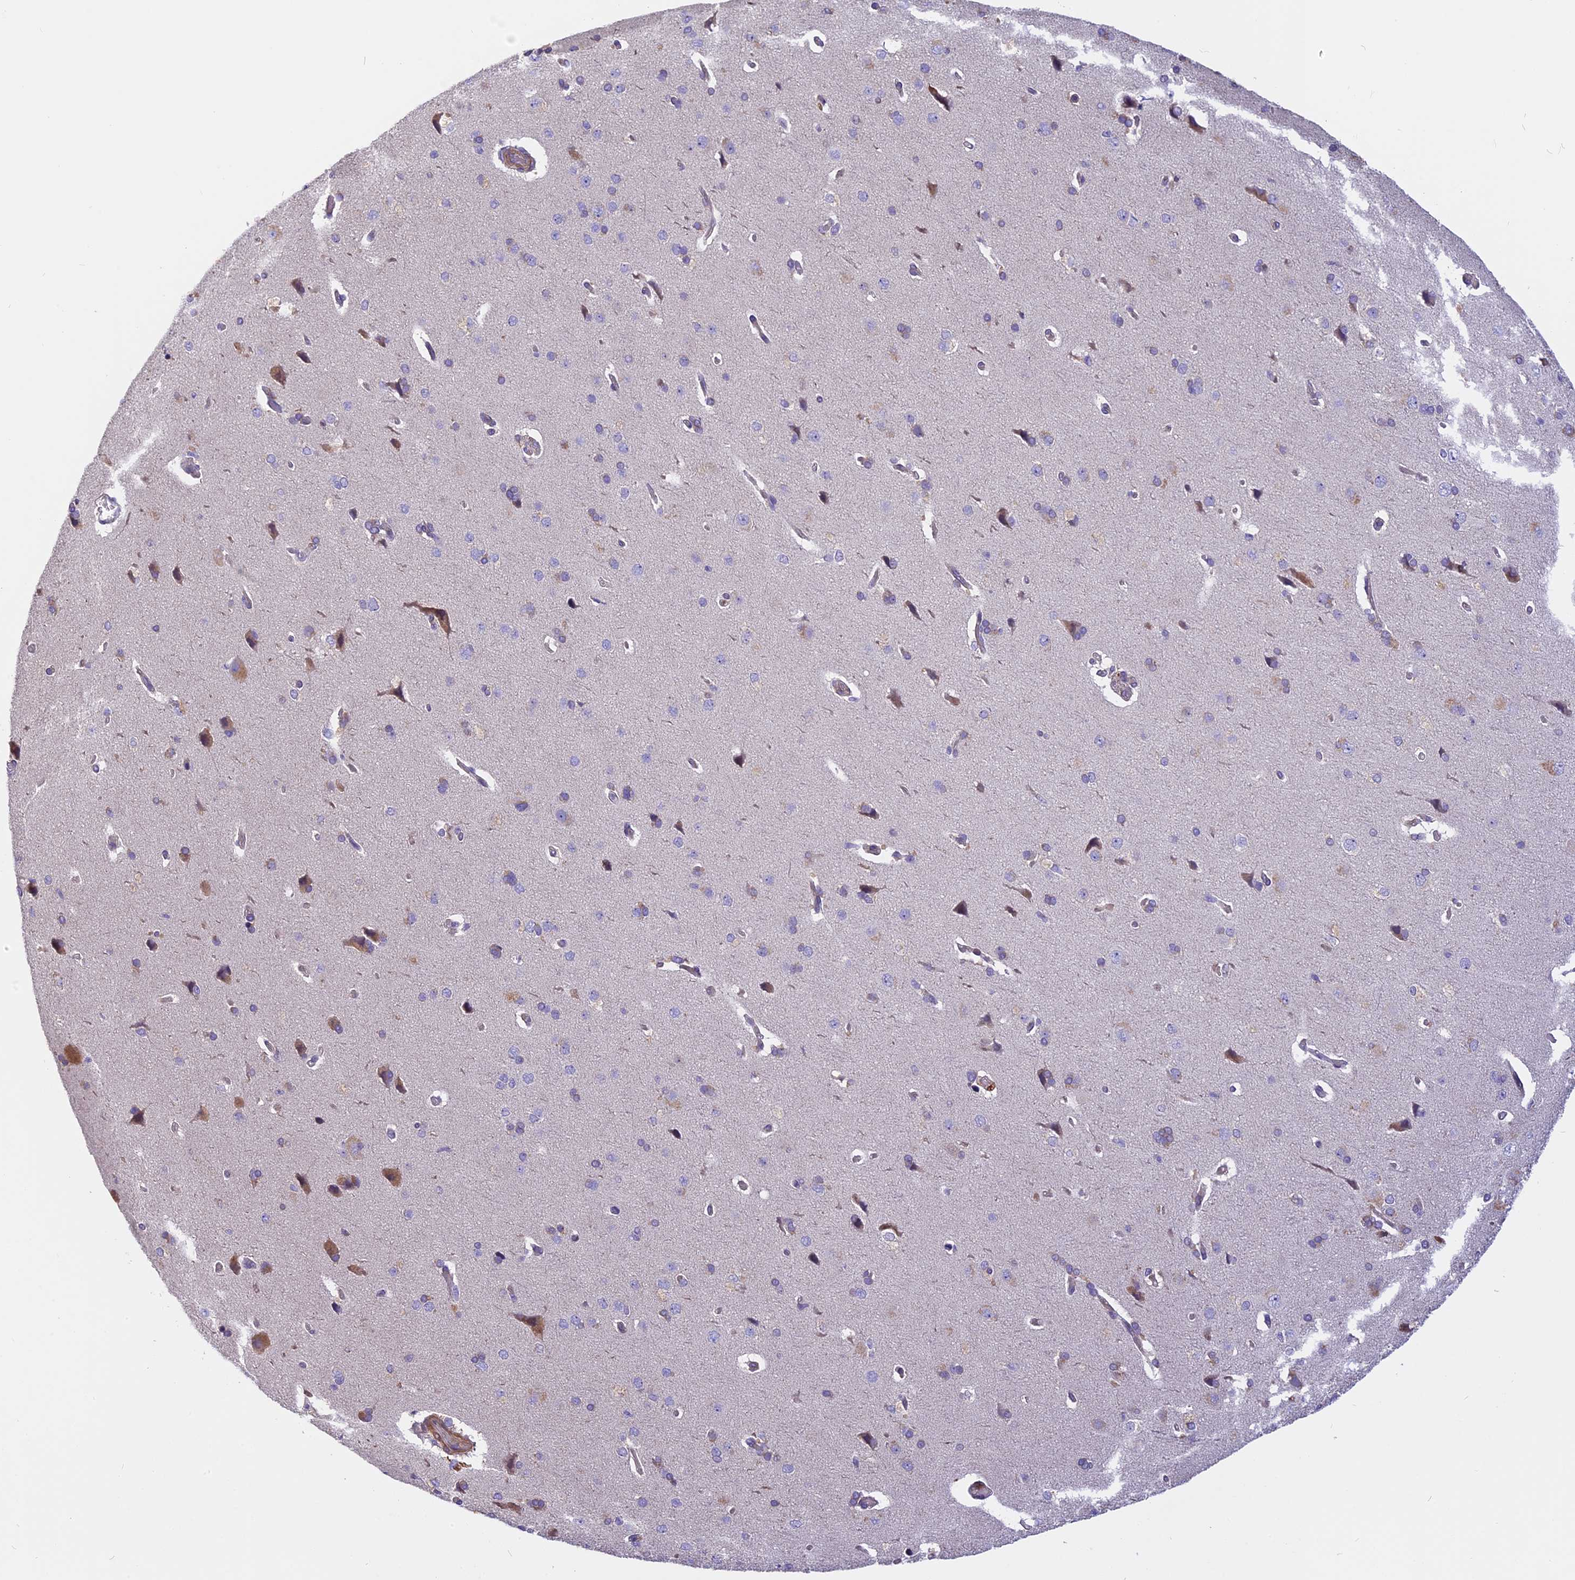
{"staining": {"intensity": "negative", "quantity": "none", "location": "none"}, "tissue": "cerebral cortex", "cell_type": "Endothelial cells", "image_type": "normal", "snomed": [{"axis": "morphology", "description": "Normal tissue, NOS"}, {"axis": "topography", "description": "Cerebral cortex"}], "caption": "The IHC photomicrograph has no significant expression in endothelial cells of cerebral cortex.", "gene": "FAM98C", "patient": {"sex": "male", "age": 62}}